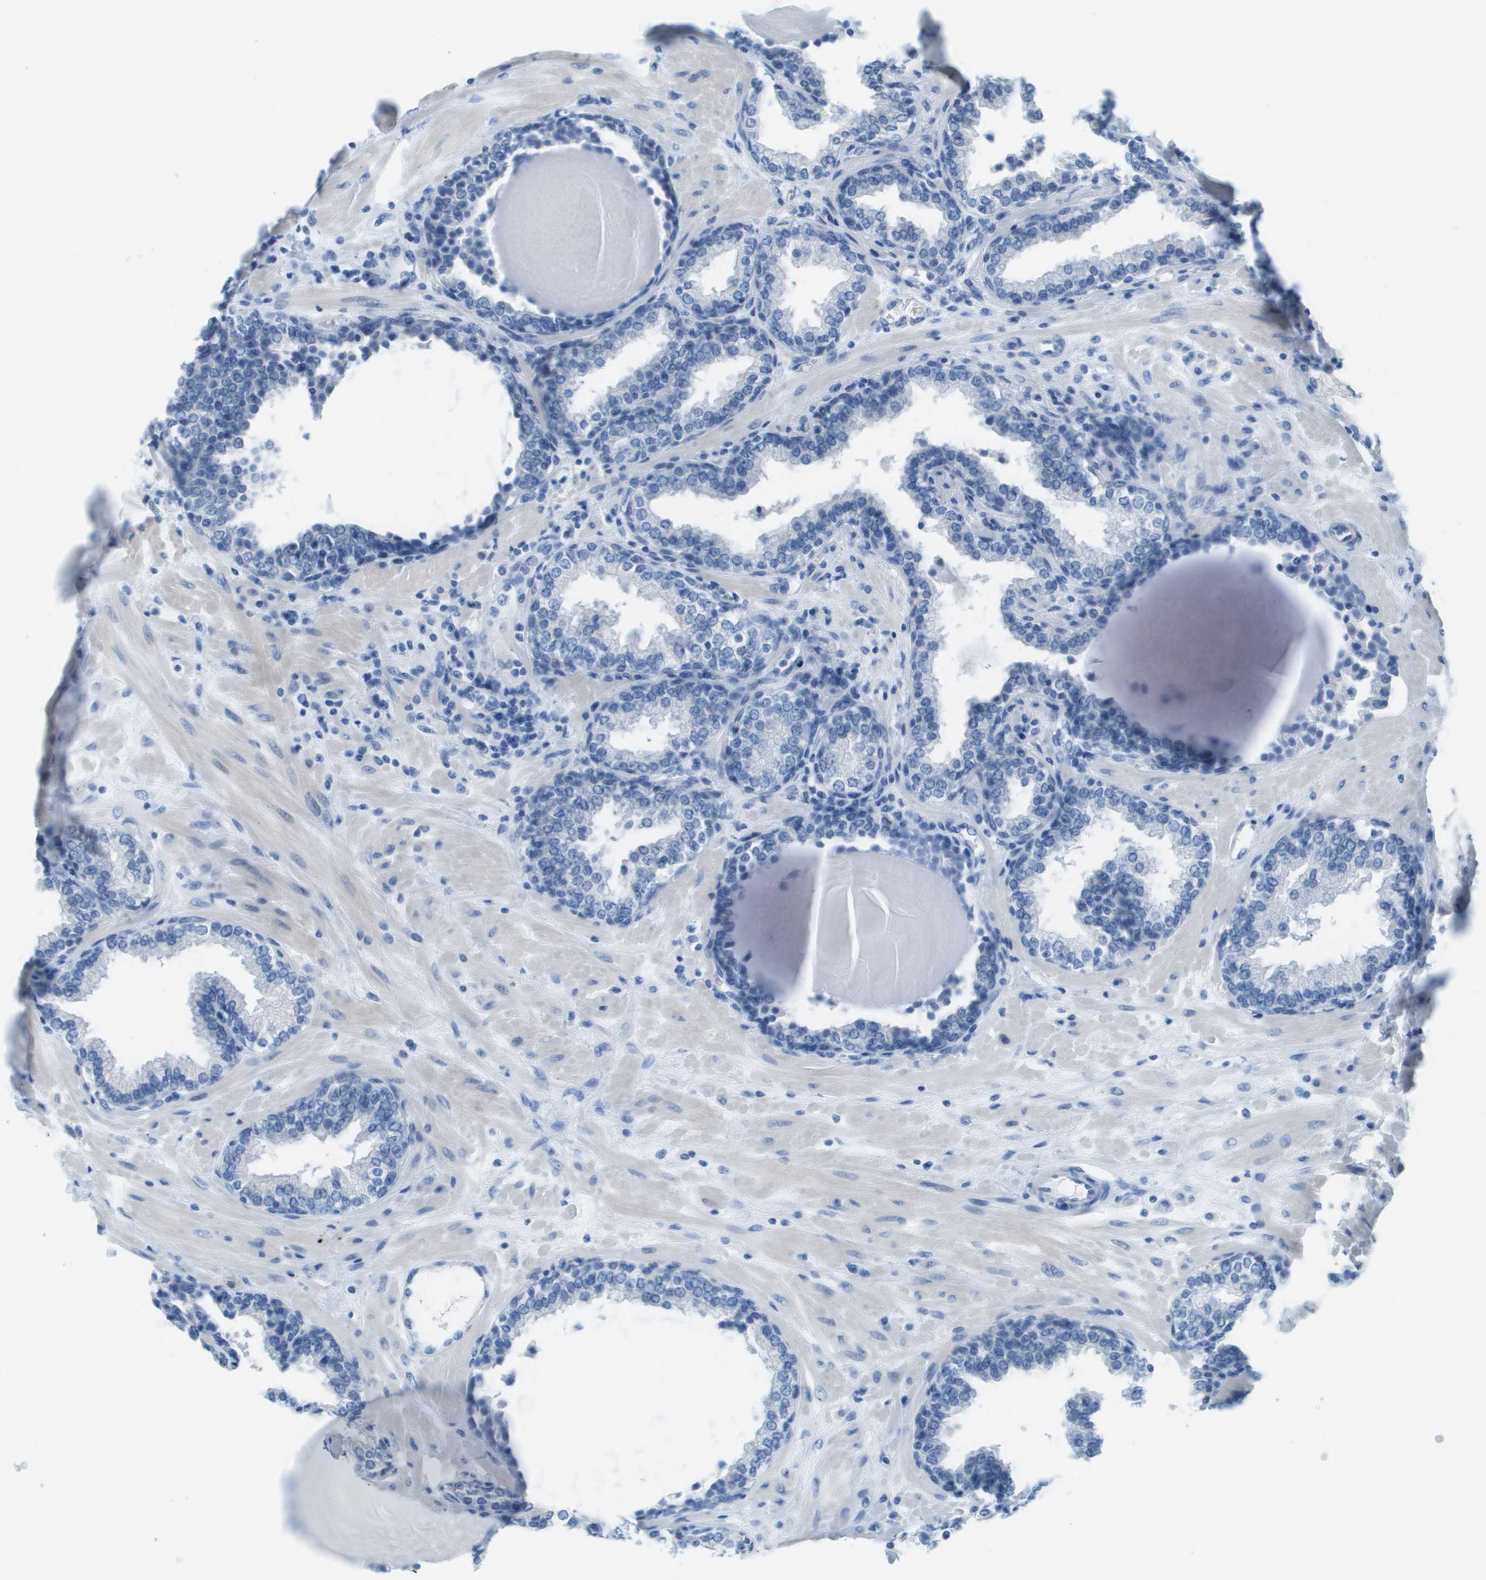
{"staining": {"intensity": "negative", "quantity": "none", "location": "none"}, "tissue": "prostate", "cell_type": "Glandular cells", "image_type": "normal", "snomed": [{"axis": "morphology", "description": "Normal tissue, NOS"}, {"axis": "topography", "description": "Prostate"}], "caption": "This is an immunohistochemistry histopathology image of unremarkable human prostate. There is no staining in glandular cells.", "gene": "CDHR2", "patient": {"sex": "male", "age": 51}}